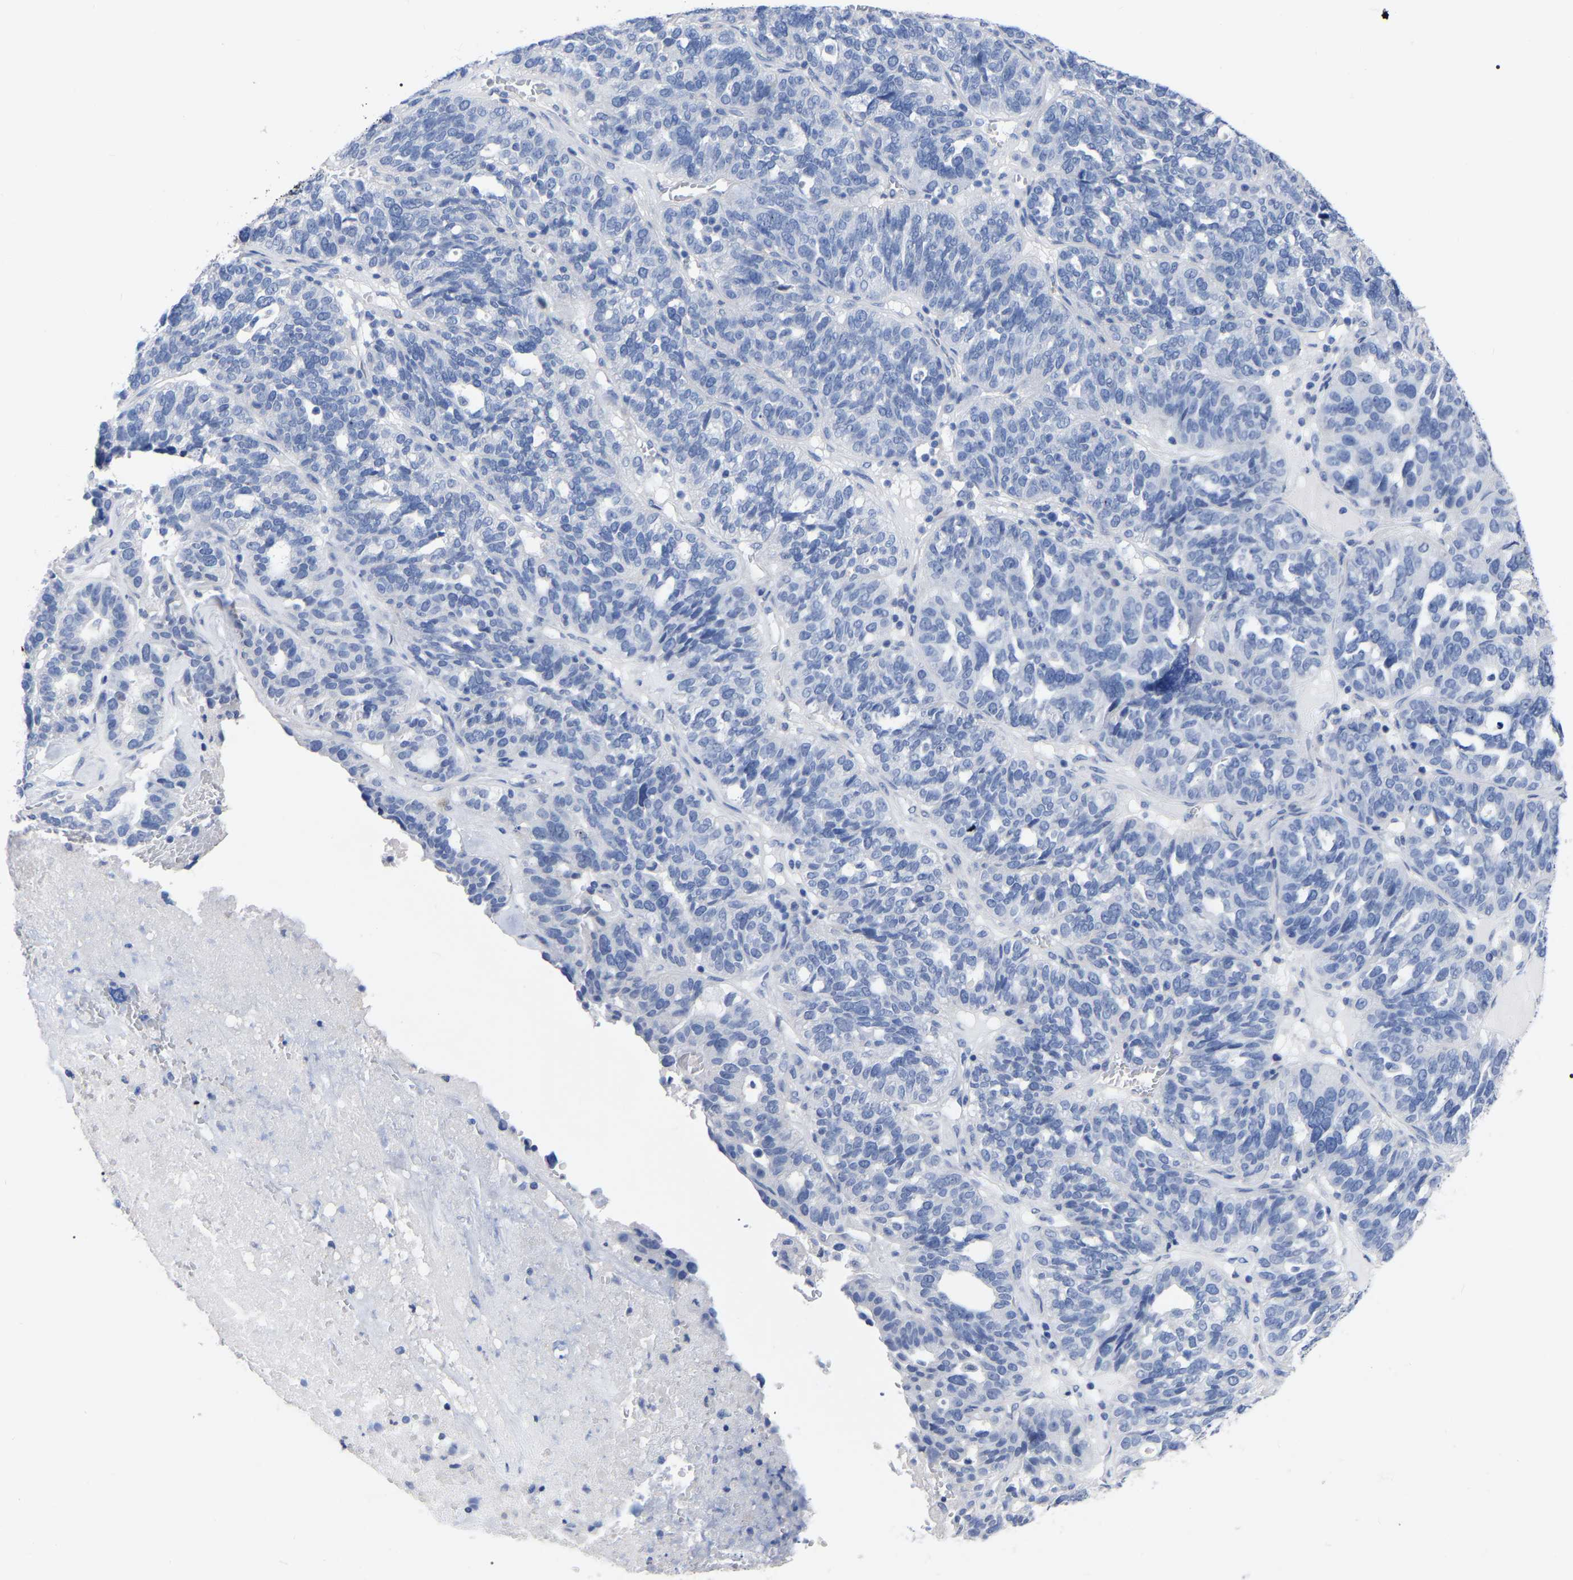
{"staining": {"intensity": "negative", "quantity": "none", "location": "none"}, "tissue": "ovarian cancer", "cell_type": "Tumor cells", "image_type": "cancer", "snomed": [{"axis": "morphology", "description": "Cystadenocarcinoma, serous, NOS"}, {"axis": "topography", "description": "Ovary"}], "caption": "Immunohistochemistry micrograph of human ovarian serous cystadenocarcinoma stained for a protein (brown), which reveals no expression in tumor cells. (Immunohistochemistry (ihc), brightfield microscopy, high magnification).", "gene": "ANXA13", "patient": {"sex": "female", "age": 59}}